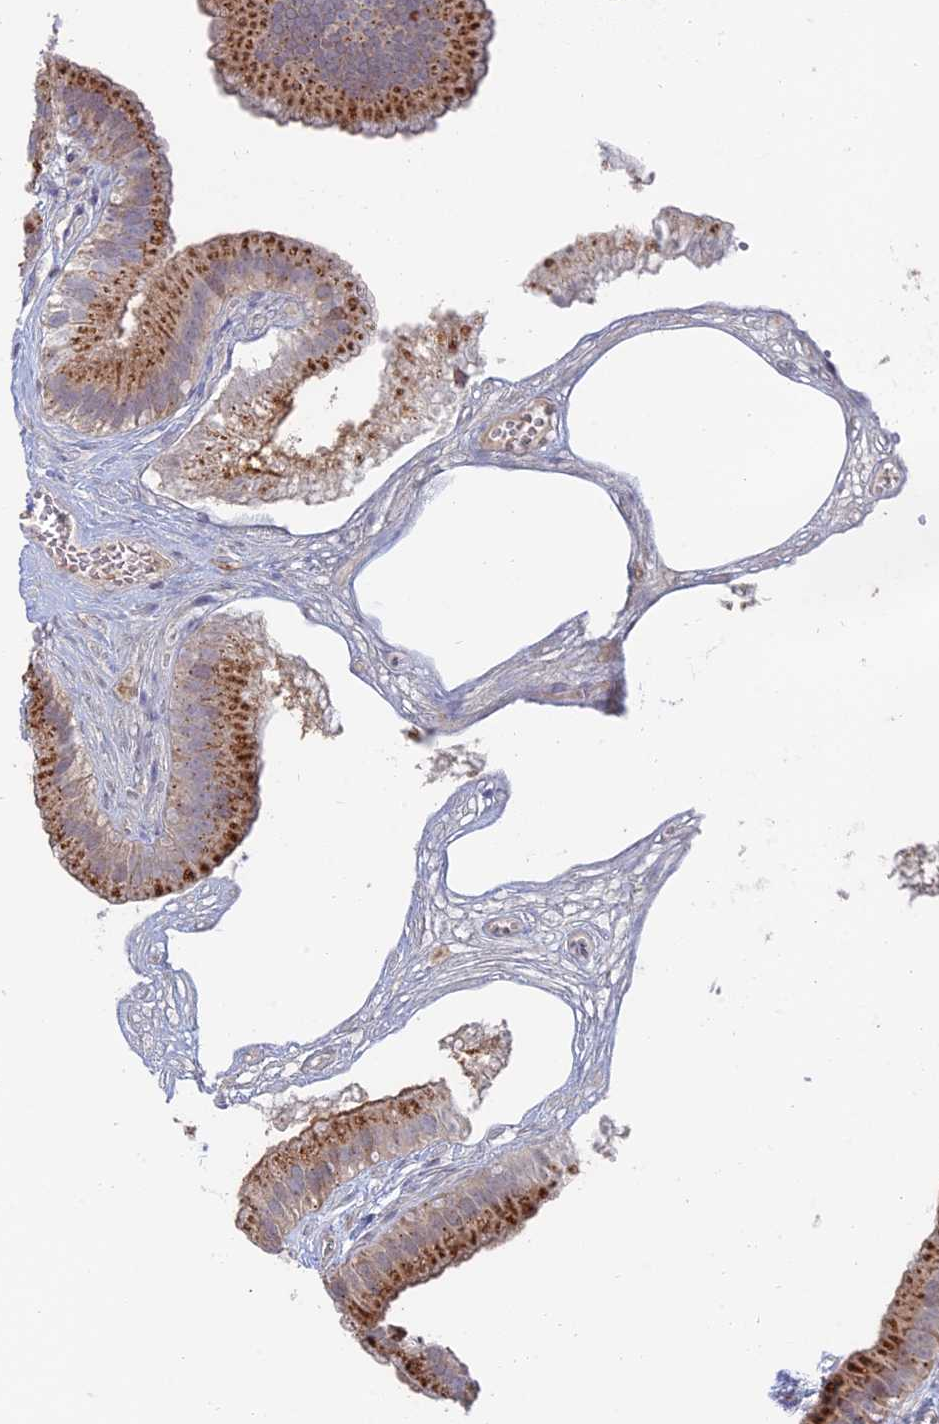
{"staining": {"intensity": "strong", "quantity": ">75%", "location": "cytoplasmic/membranous"}, "tissue": "gallbladder", "cell_type": "Glandular cells", "image_type": "normal", "snomed": [{"axis": "morphology", "description": "Normal tissue, NOS"}, {"axis": "topography", "description": "Gallbladder"}], "caption": "Protein analysis of benign gallbladder exhibits strong cytoplasmic/membranous expression in approximately >75% of glandular cells.", "gene": "ENSG00000267561", "patient": {"sex": "female", "age": 54}}